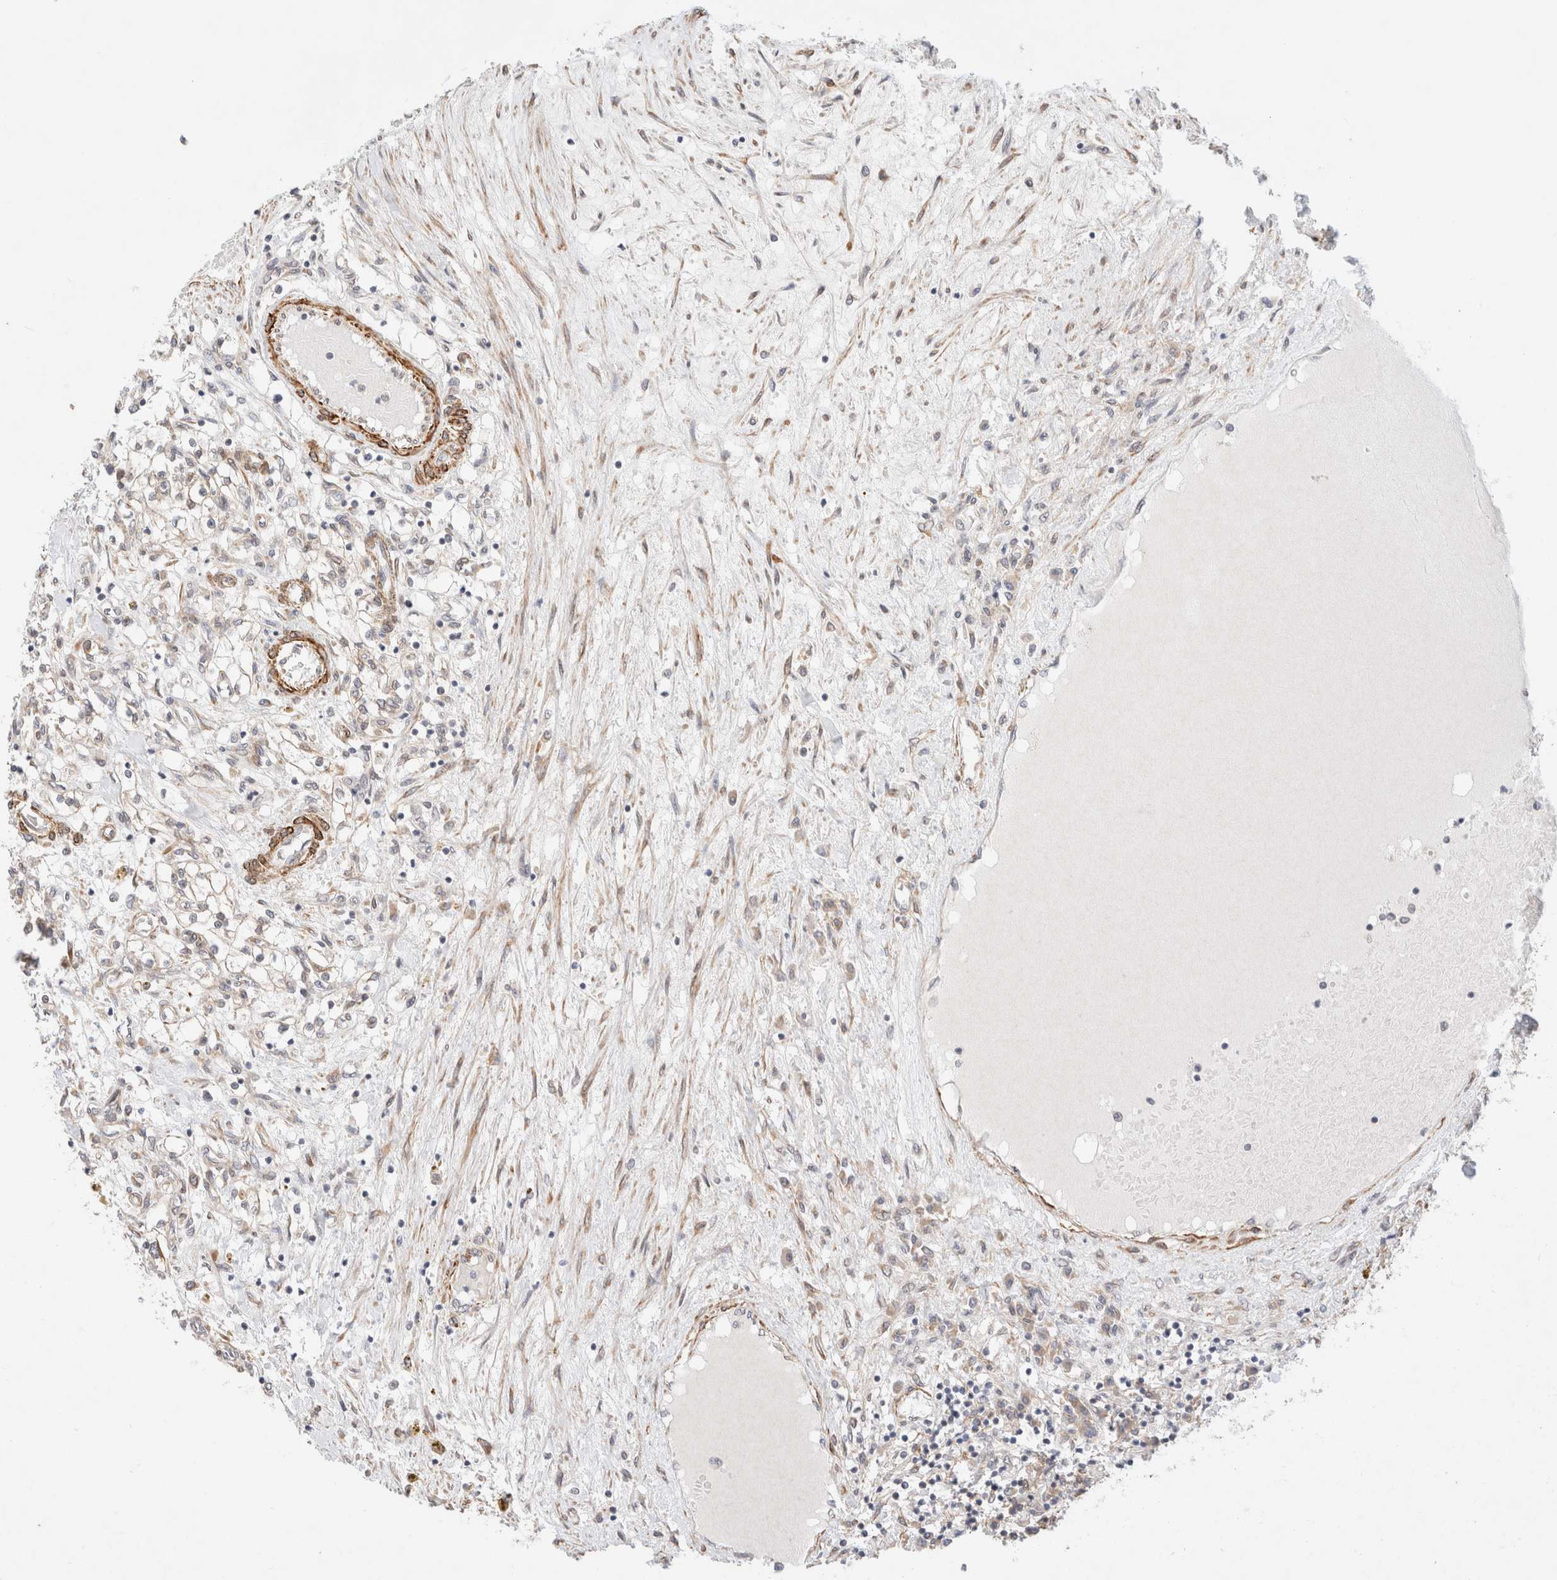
{"staining": {"intensity": "negative", "quantity": "none", "location": "none"}, "tissue": "renal cancer", "cell_type": "Tumor cells", "image_type": "cancer", "snomed": [{"axis": "morphology", "description": "Adenocarcinoma, NOS"}, {"axis": "topography", "description": "Kidney"}], "caption": "Tumor cells are negative for protein expression in human adenocarcinoma (renal). The staining is performed using DAB (3,3'-diaminobenzidine) brown chromogen with nuclei counter-stained in using hematoxylin.", "gene": "RRP15", "patient": {"sex": "male", "age": 68}}